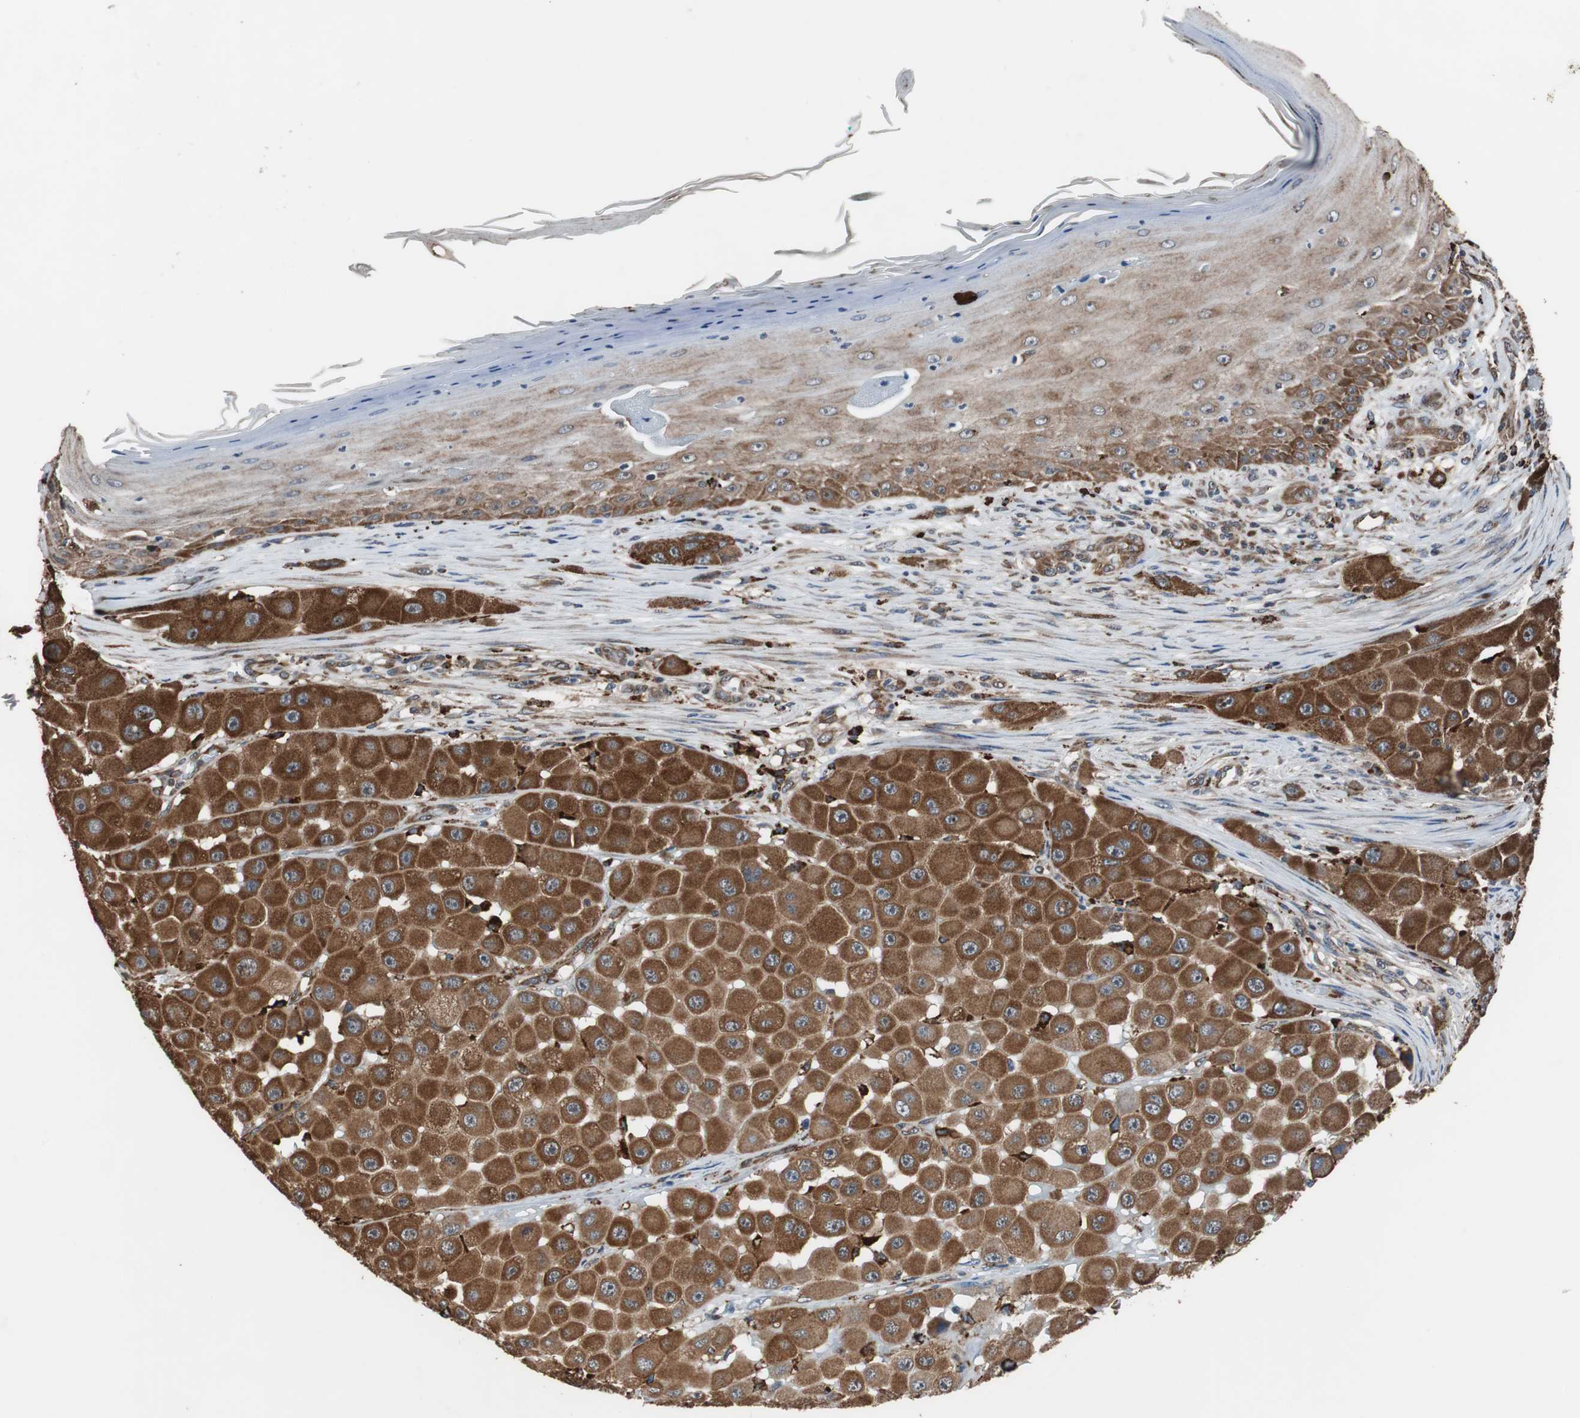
{"staining": {"intensity": "strong", "quantity": ">75%", "location": "cytoplasmic/membranous"}, "tissue": "melanoma", "cell_type": "Tumor cells", "image_type": "cancer", "snomed": [{"axis": "morphology", "description": "Malignant melanoma, NOS"}, {"axis": "topography", "description": "Skin"}], "caption": "Human malignant melanoma stained for a protein (brown) displays strong cytoplasmic/membranous positive staining in about >75% of tumor cells.", "gene": "USP10", "patient": {"sex": "female", "age": 81}}